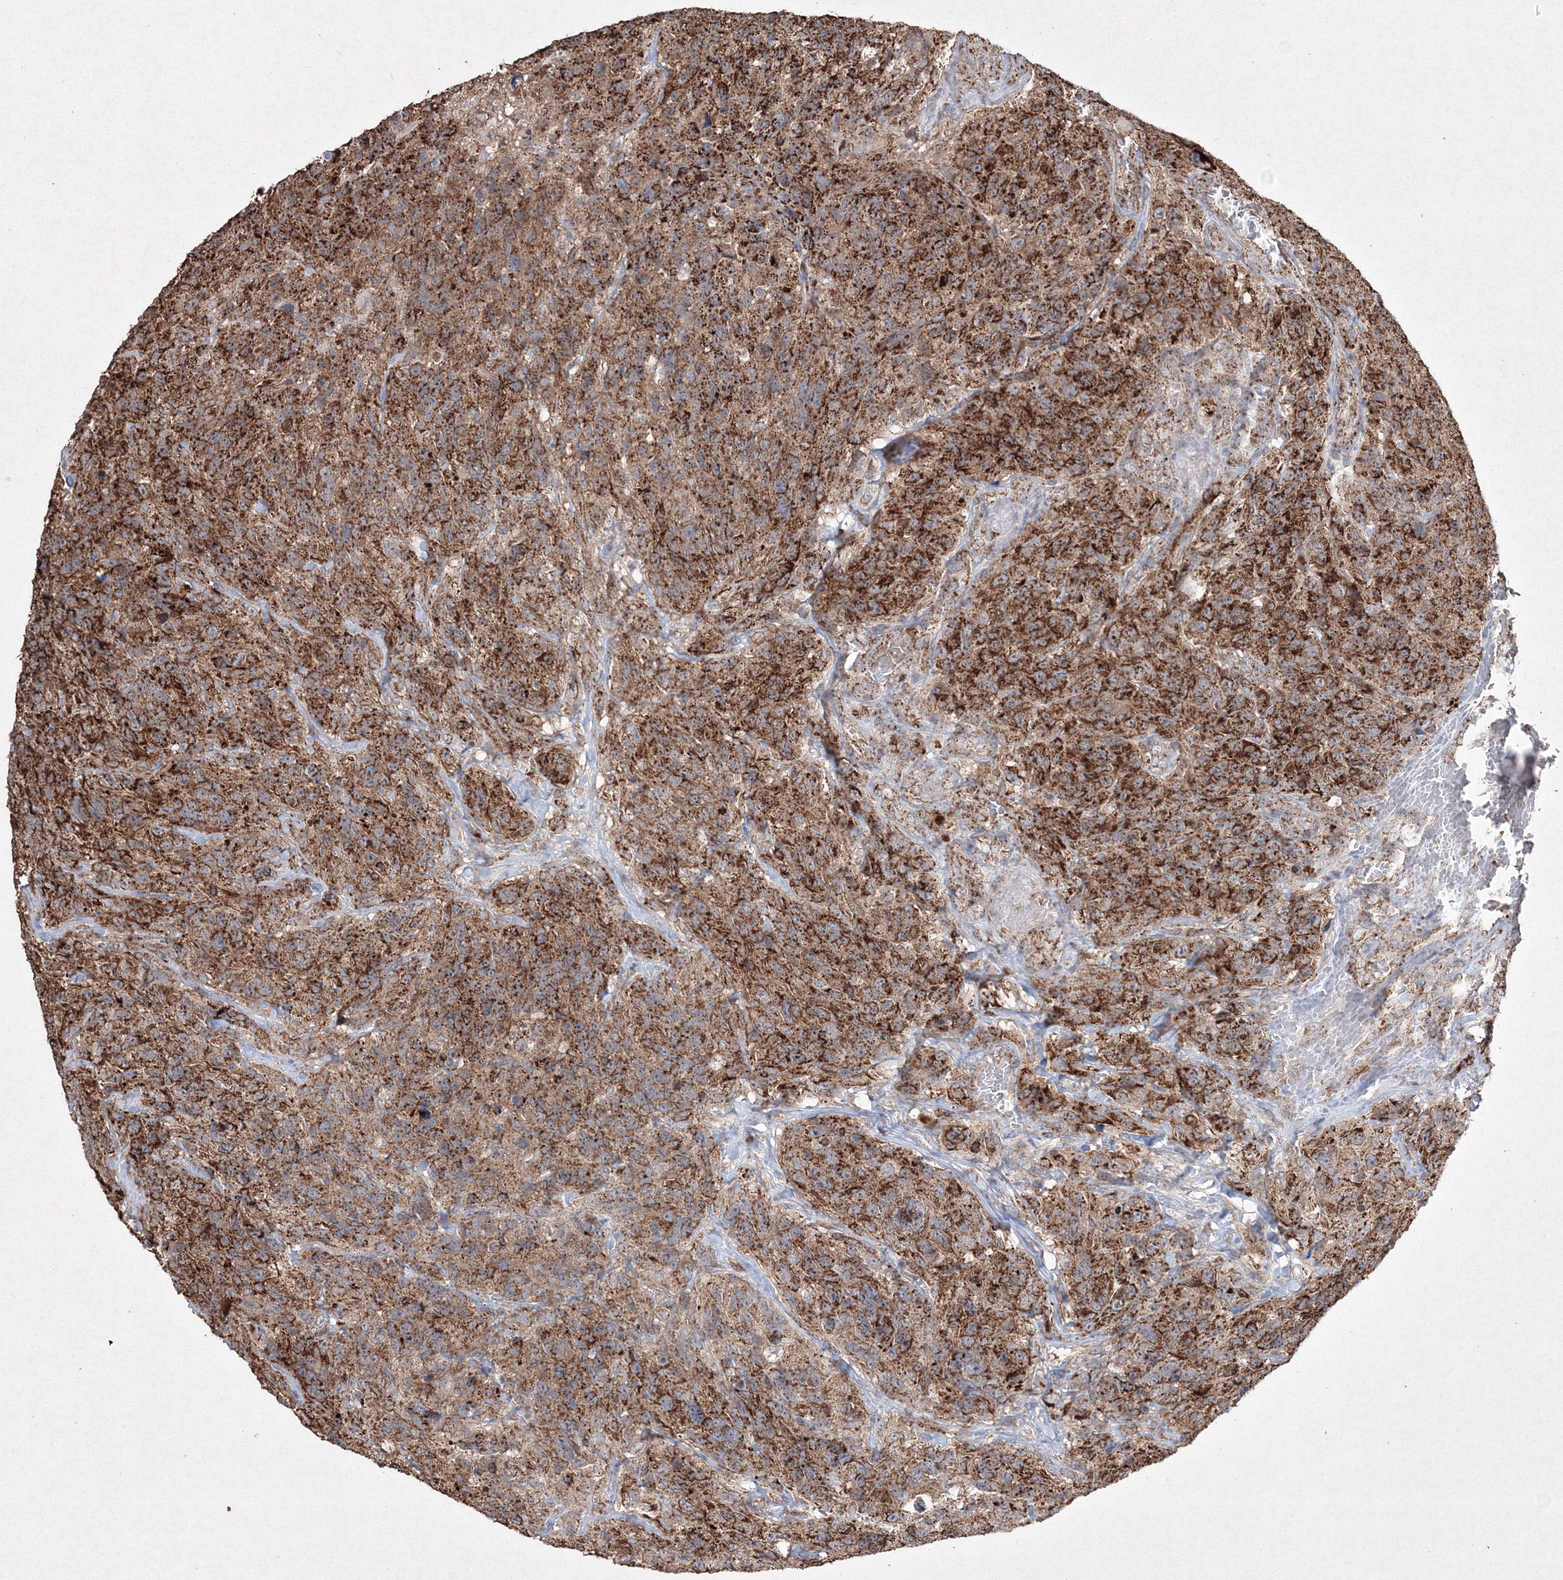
{"staining": {"intensity": "strong", "quantity": ">75%", "location": "cytoplasmic/membranous"}, "tissue": "glioma", "cell_type": "Tumor cells", "image_type": "cancer", "snomed": [{"axis": "morphology", "description": "Glioma, malignant, High grade"}, {"axis": "topography", "description": "Brain"}], "caption": "A high-resolution micrograph shows IHC staining of malignant high-grade glioma, which exhibits strong cytoplasmic/membranous staining in about >75% of tumor cells.", "gene": "GRSF1", "patient": {"sex": "male", "age": 69}}